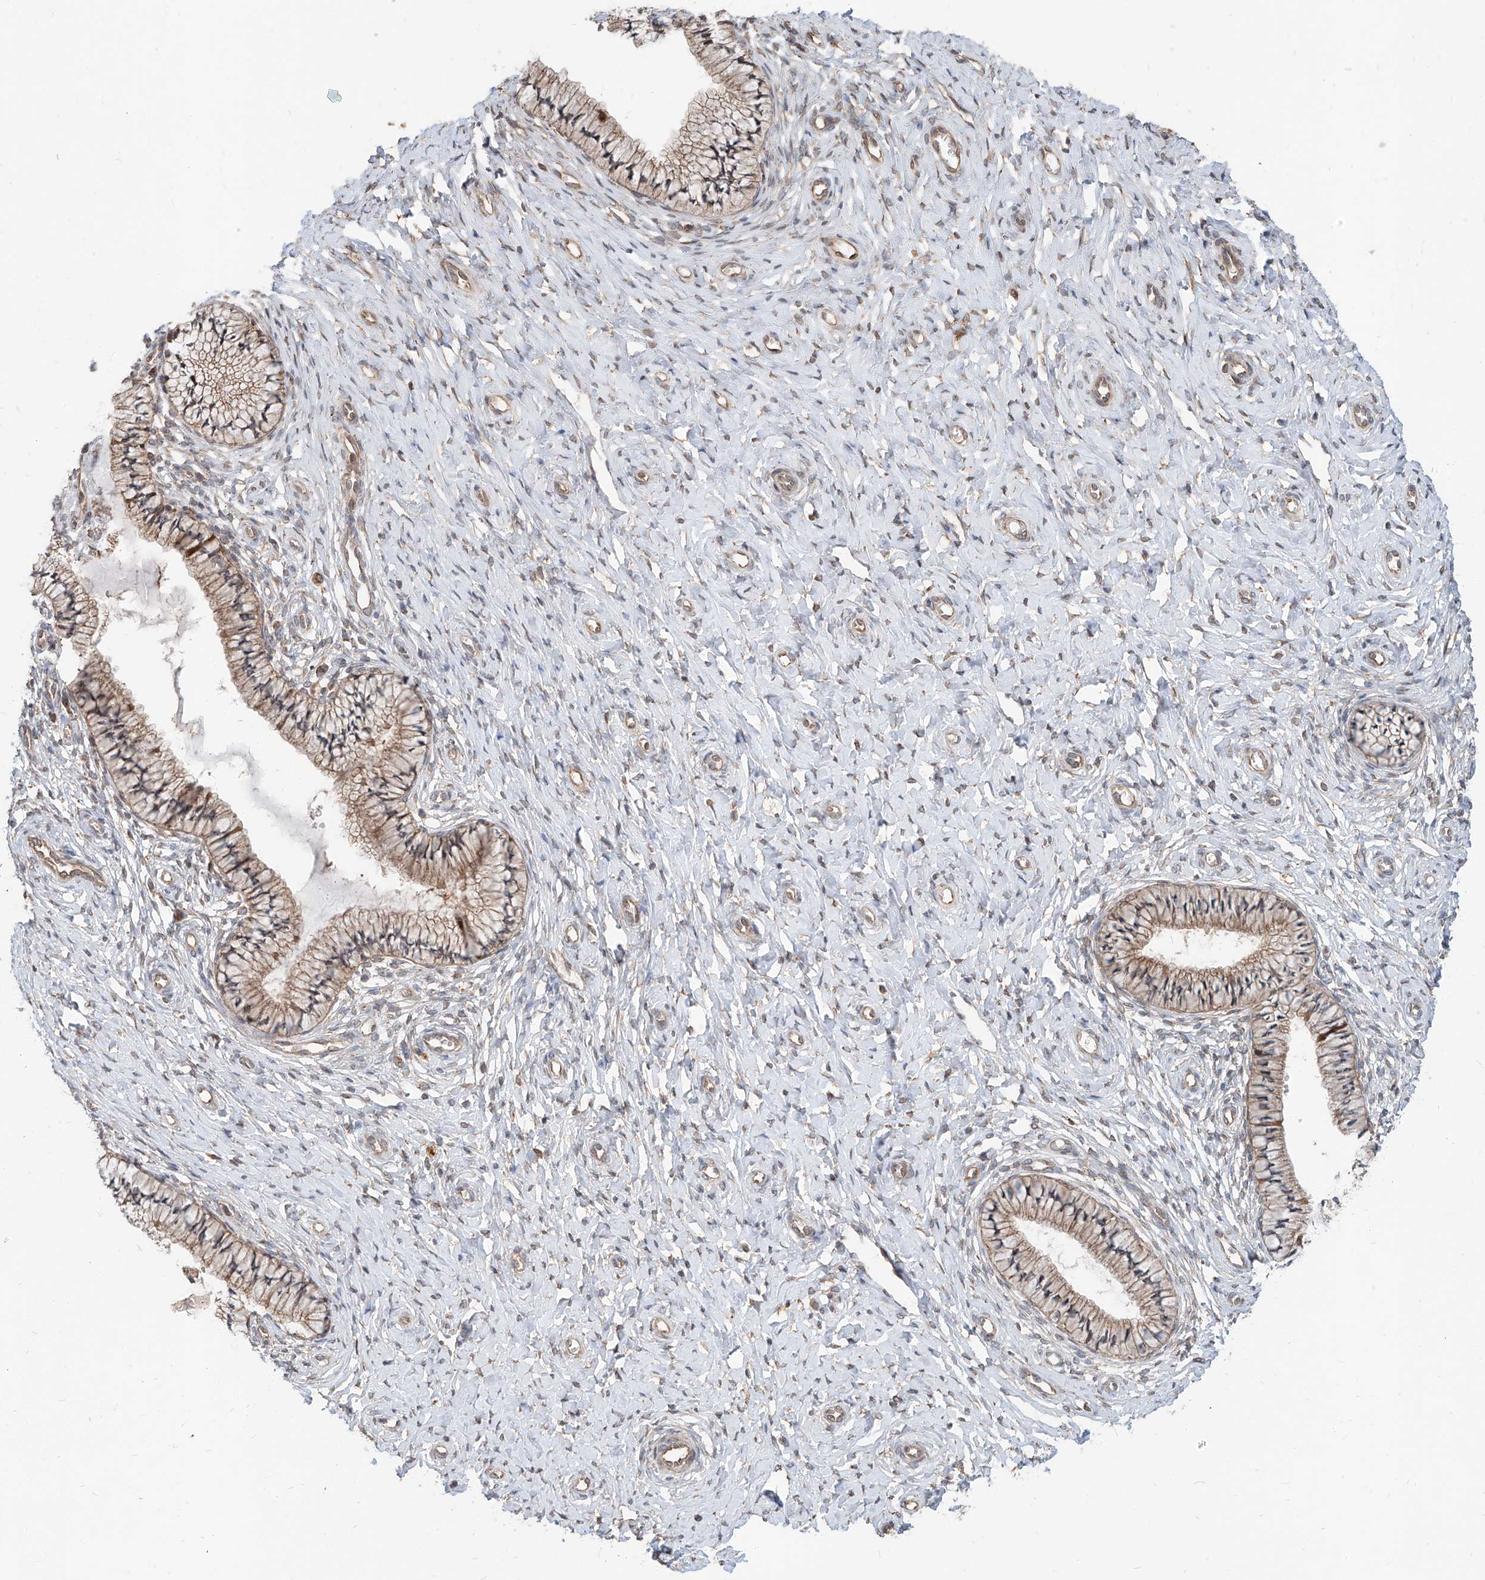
{"staining": {"intensity": "moderate", "quantity": ">75%", "location": "cytoplasmic/membranous"}, "tissue": "cervix", "cell_type": "Glandular cells", "image_type": "normal", "snomed": [{"axis": "morphology", "description": "Normal tissue, NOS"}, {"axis": "topography", "description": "Cervix"}], "caption": "Moderate cytoplasmic/membranous positivity for a protein is seen in about >75% of glandular cells of normal cervix using IHC.", "gene": "STX19", "patient": {"sex": "female", "age": 36}}